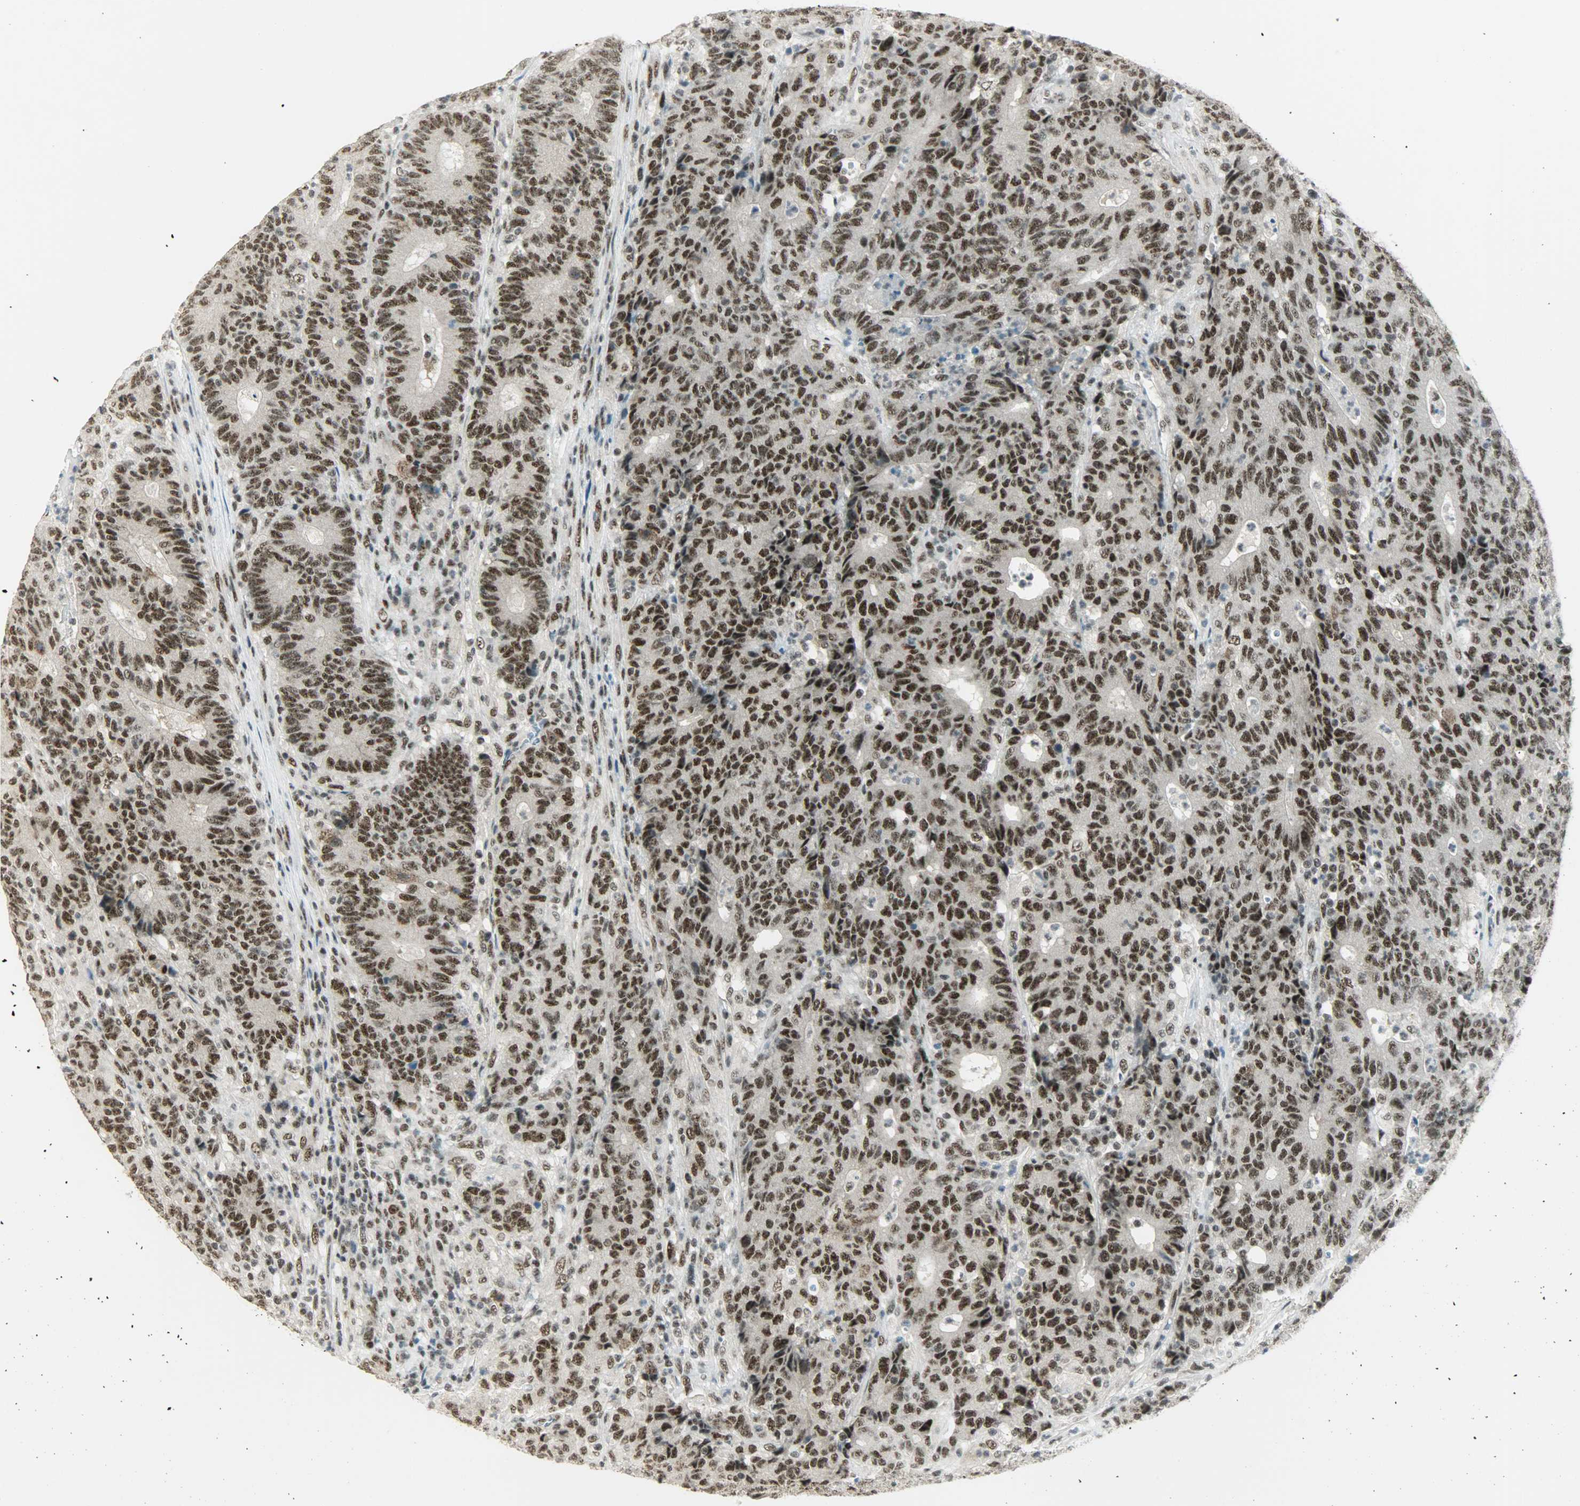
{"staining": {"intensity": "strong", "quantity": ">75%", "location": "nuclear"}, "tissue": "colorectal cancer", "cell_type": "Tumor cells", "image_type": "cancer", "snomed": [{"axis": "morphology", "description": "Normal tissue, NOS"}, {"axis": "morphology", "description": "Adenocarcinoma, NOS"}, {"axis": "topography", "description": "Colon"}], "caption": "Colorectal cancer stained for a protein reveals strong nuclear positivity in tumor cells. The protein of interest is shown in brown color, while the nuclei are stained blue.", "gene": "SUGP1", "patient": {"sex": "female", "age": 75}}